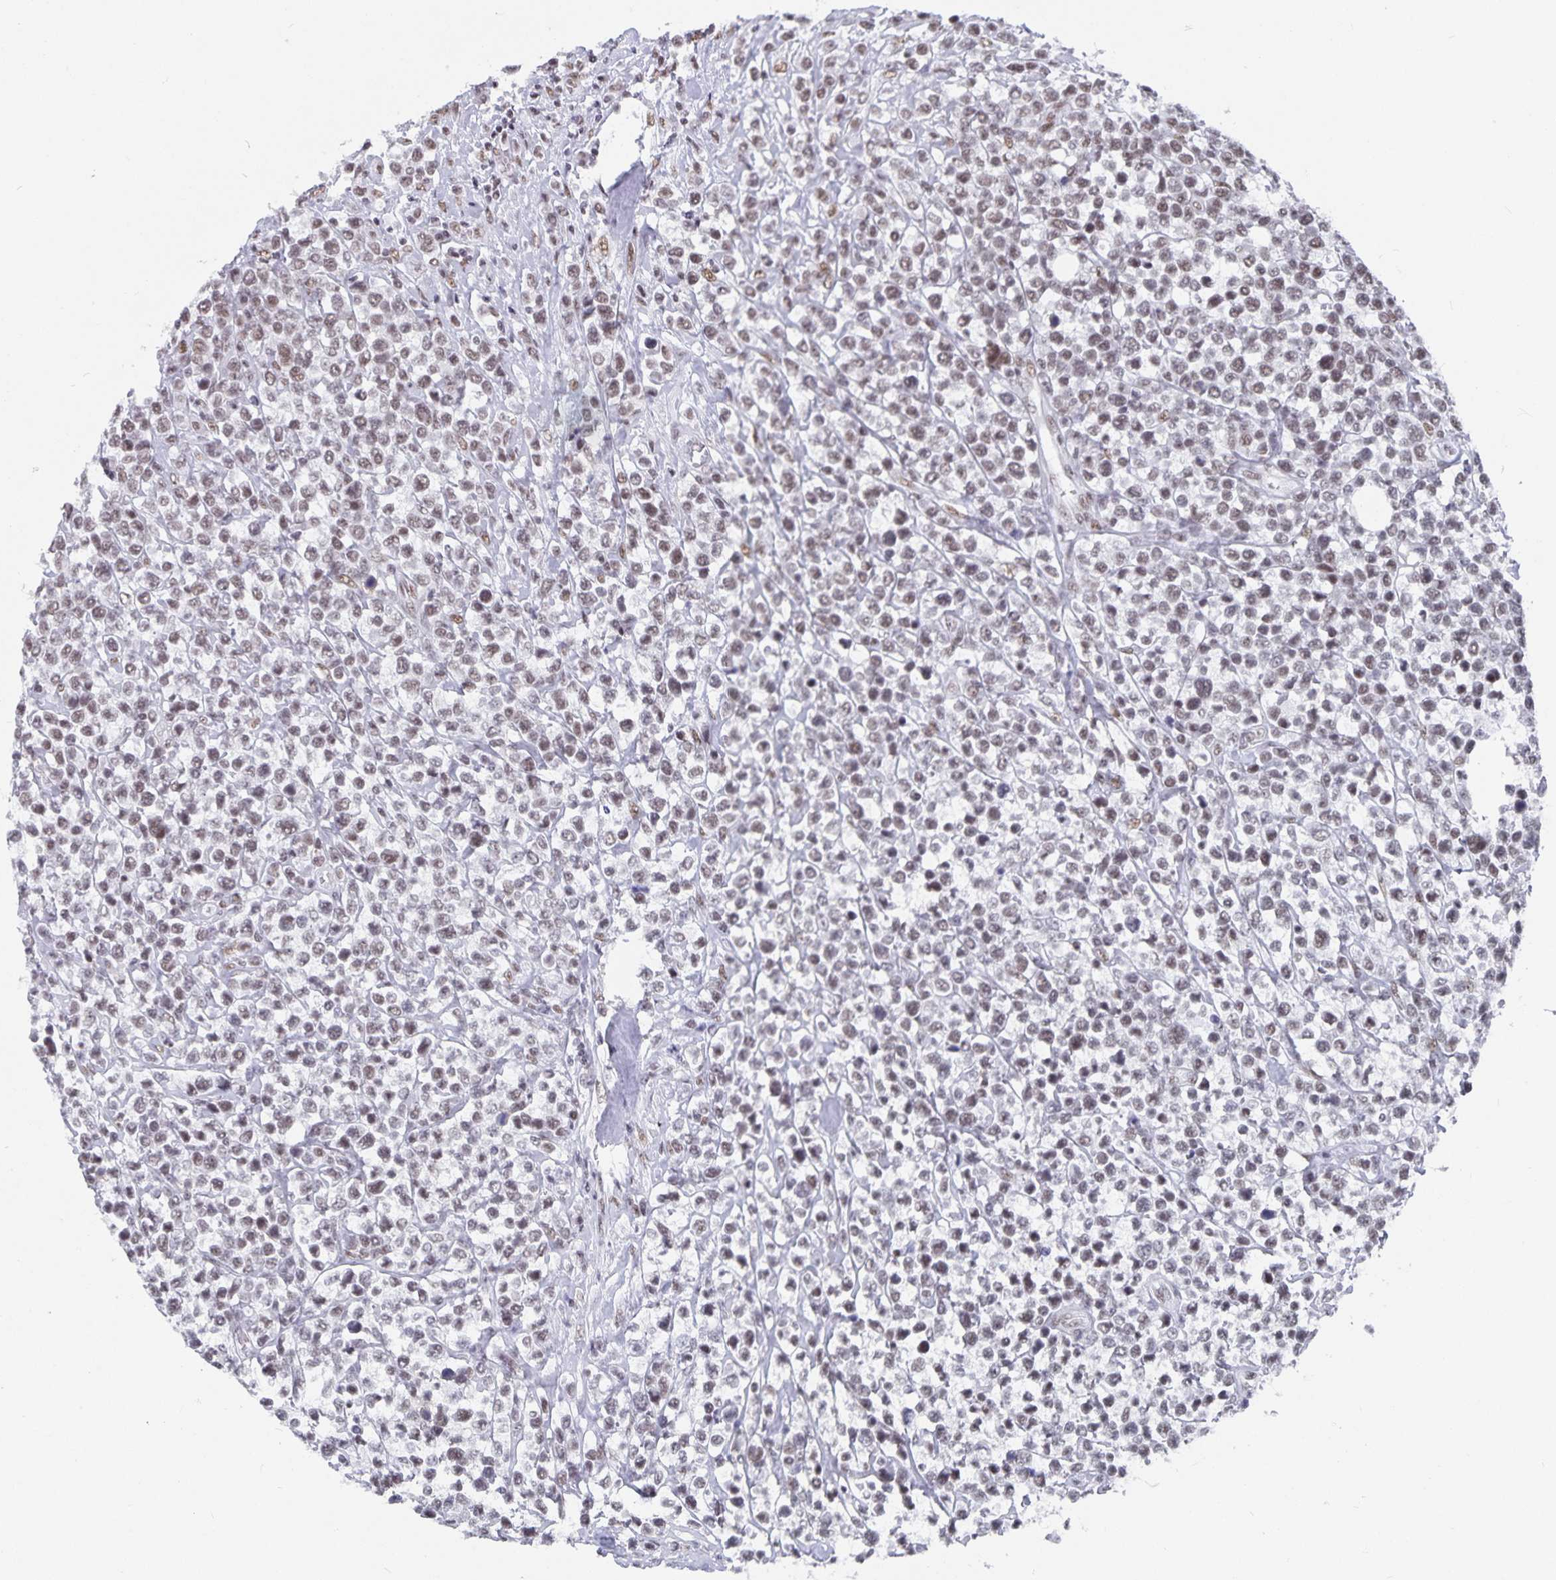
{"staining": {"intensity": "weak", "quantity": "25%-75%", "location": "nuclear"}, "tissue": "lymphoma", "cell_type": "Tumor cells", "image_type": "cancer", "snomed": [{"axis": "morphology", "description": "Malignant lymphoma, non-Hodgkin's type, High grade"}, {"axis": "topography", "description": "Soft tissue"}], "caption": "Weak nuclear positivity for a protein is seen in about 25%-75% of tumor cells of high-grade malignant lymphoma, non-Hodgkin's type using immunohistochemistry.", "gene": "PBX2", "patient": {"sex": "female", "age": 56}}